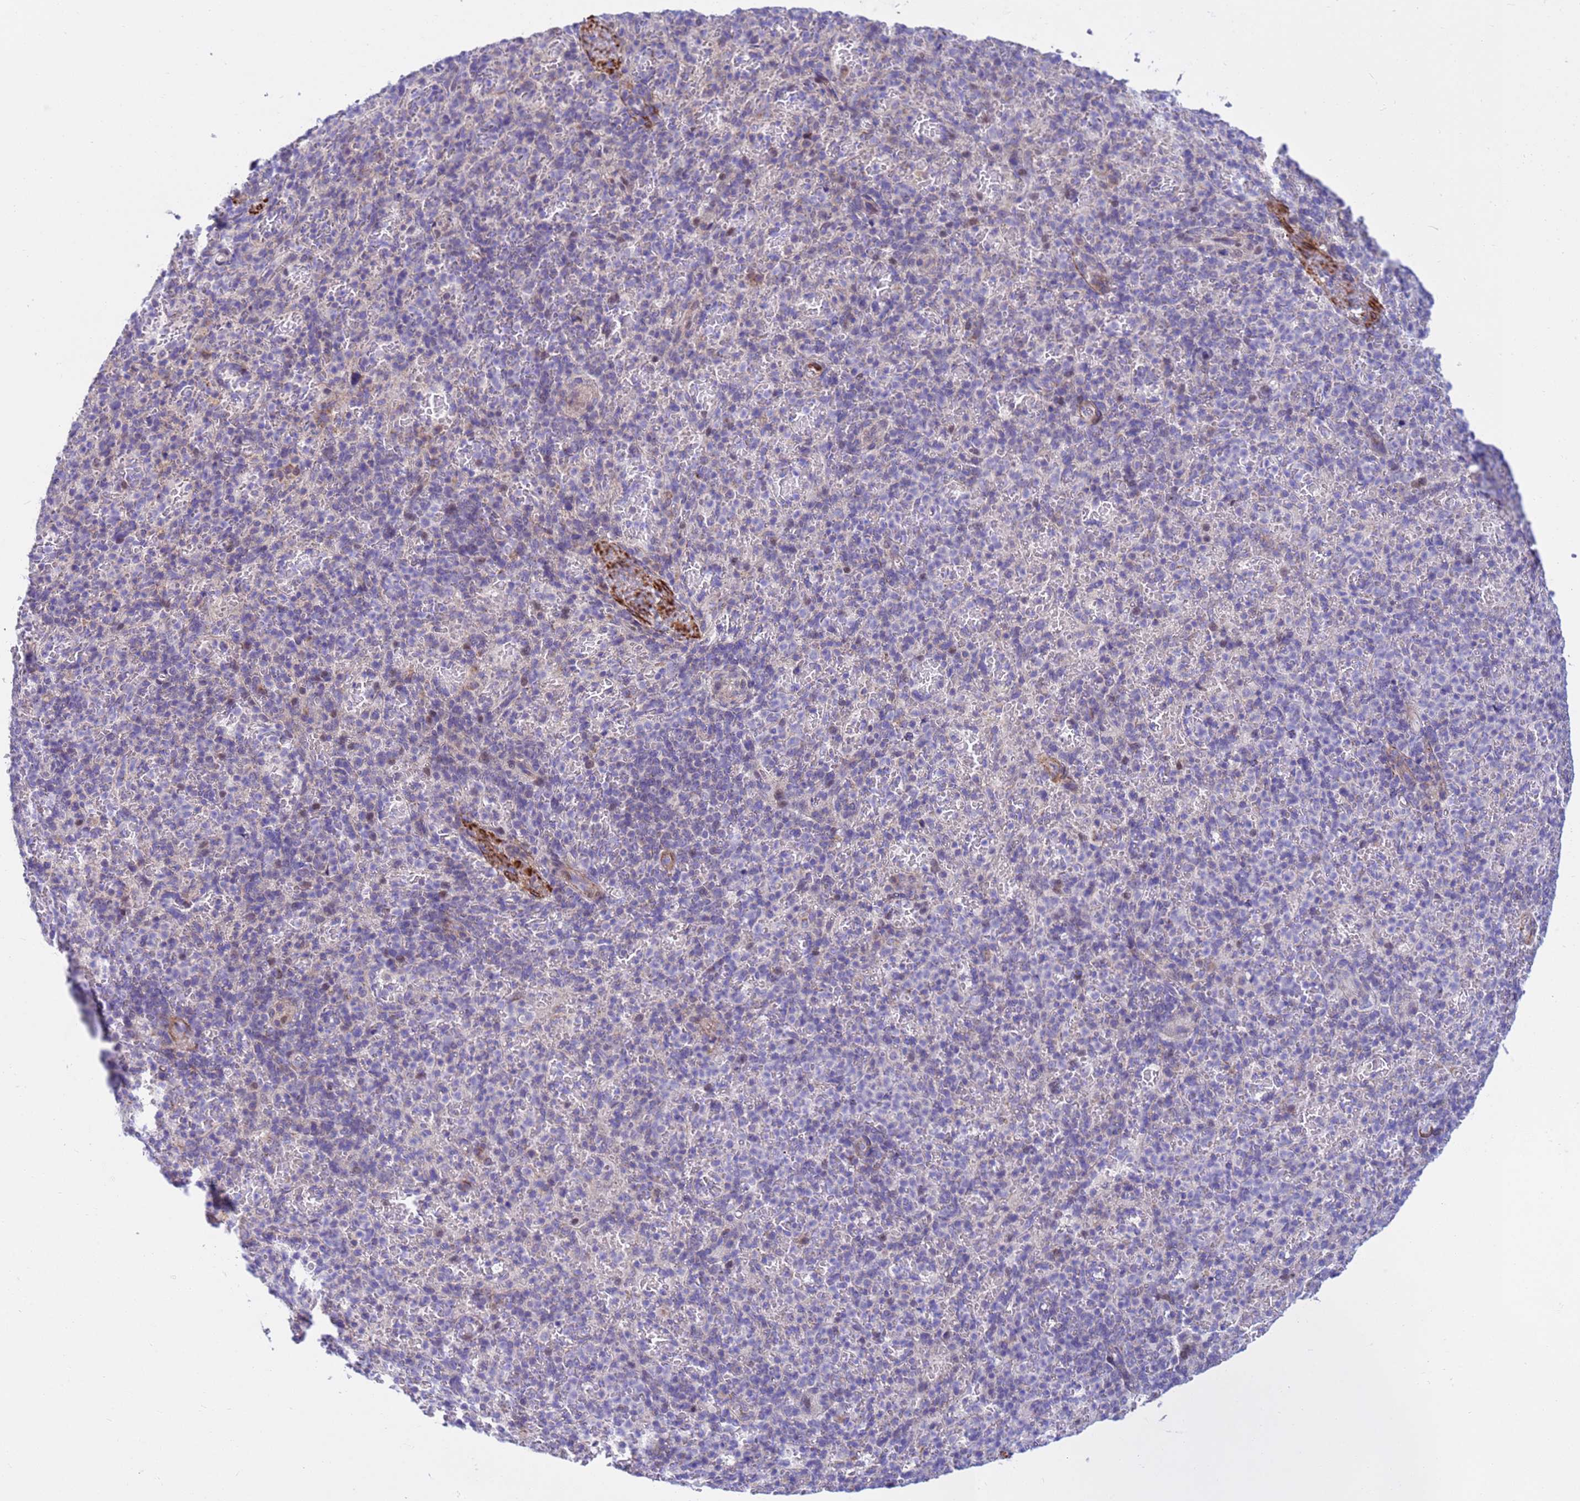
{"staining": {"intensity": "weak", "quantity": "<25%", "location": "cytoplasmic/membranous,nuclear"}, "tissue": "spleen", "cell_type": "Cells in red pulp", "image_type": "normal", "snomed": [{"axis": "morphology", "description": "Normal tissue, NOS"}, {"axis": "topography", "description": "Spleen"}], "caption": "An immunohistochemistry (IHC) histopathology image of benign spleen is shown. There is no staining in cells in red pulp of spleen.", "gene": "P2RX7", "patient": {"sex": "female", "age": 74}}